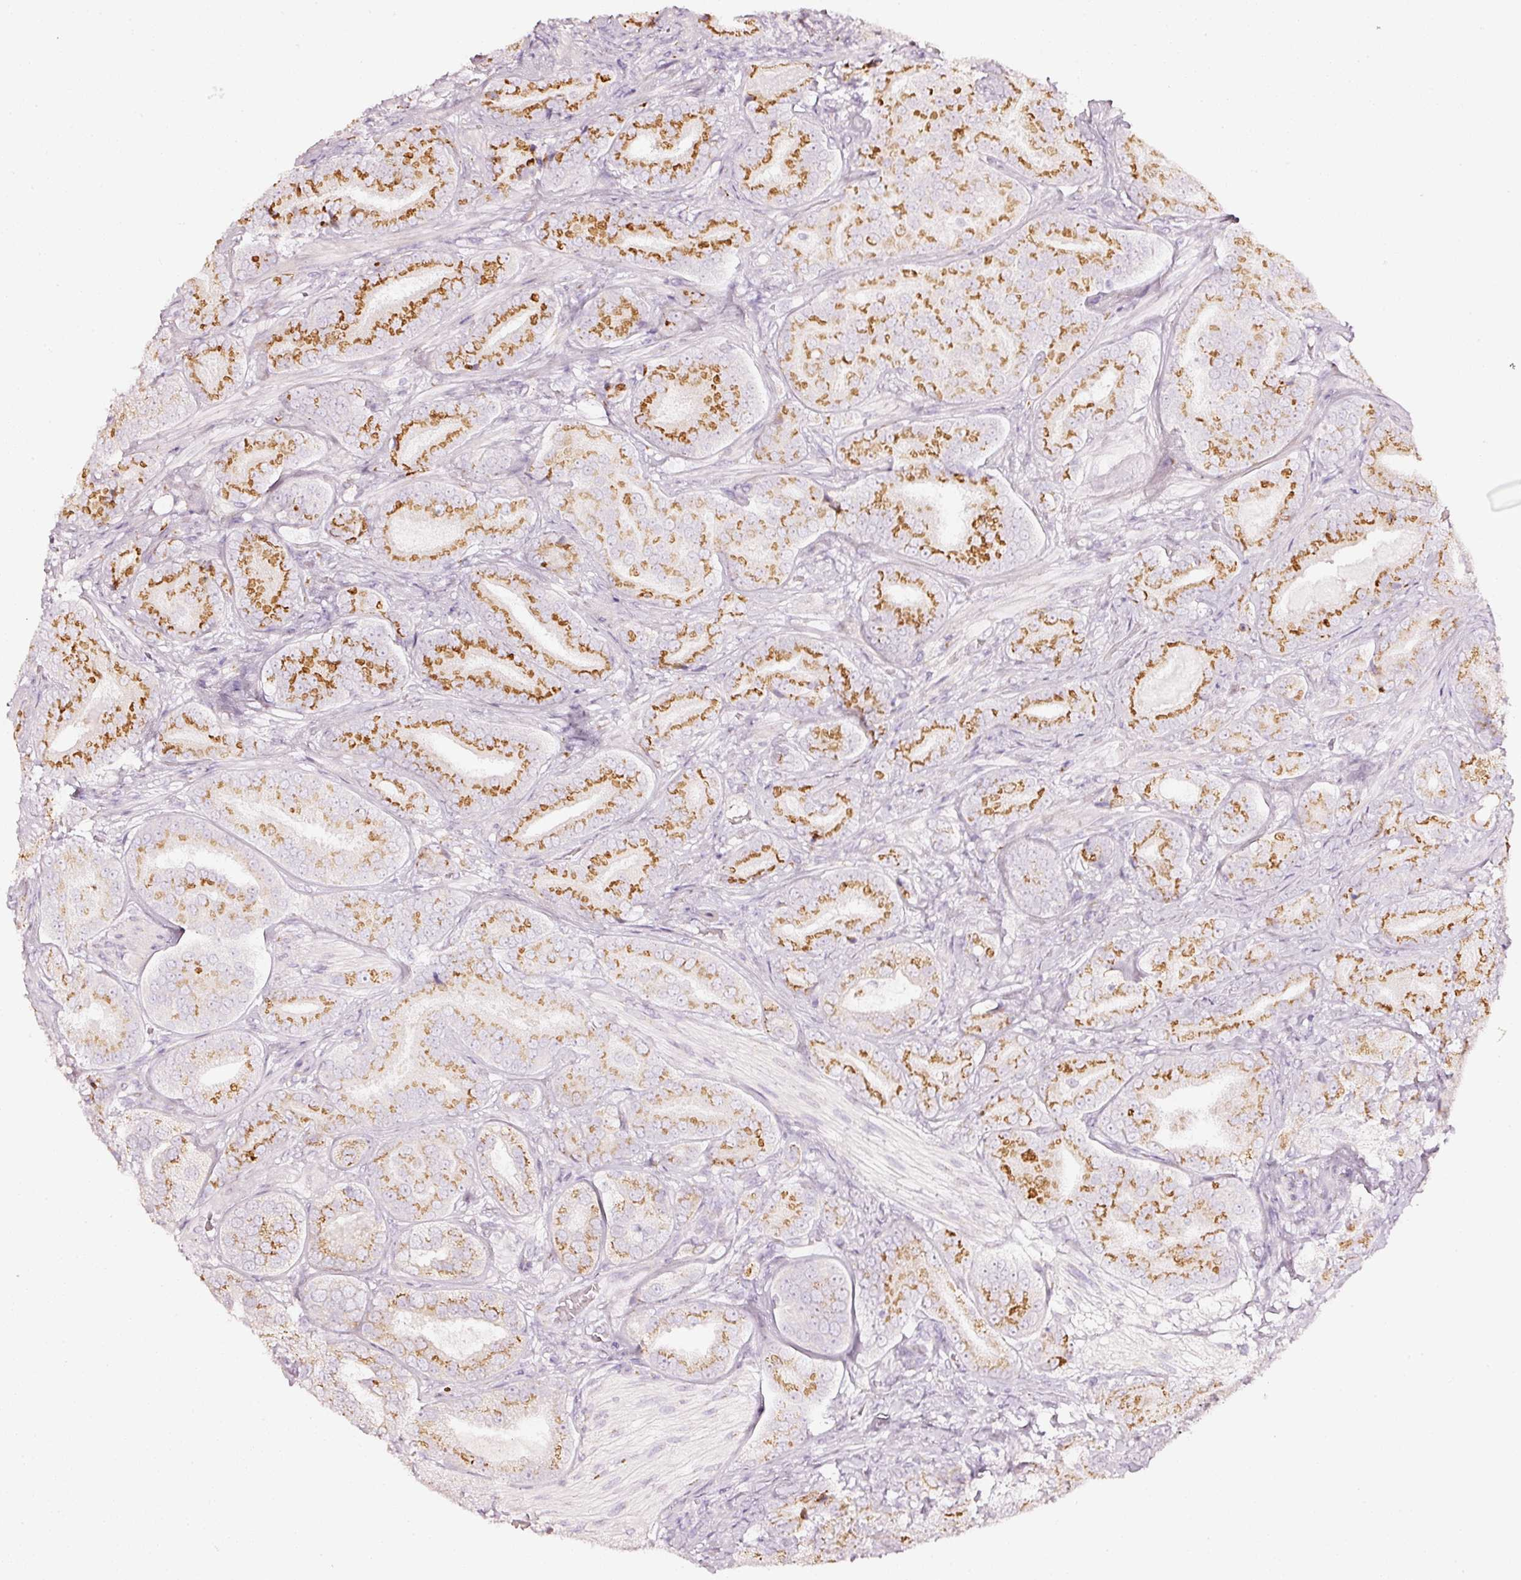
{"staining": {"intensity": "moderate", "quantity": ">75%", "location": "cytoplasmic/membranous"}, "tissue": "prostate cancer", "cell_type": "Tumor cells", "image_type": "cancer", "snomed": [{"axis": "morphology", "description": "Adenocarcinoma, High grade"}, {"axis": "topography", "description": "Prostate"}], "caption": "Prostate cancer (adenocarcinoma (high-grade)) stained with IHC demonstrates moderate cytoplasmic/membranous staining in approximately >75% of tumor cells.", "gene": "SDF4", "patient": {"sex": "male", "age": 63}}